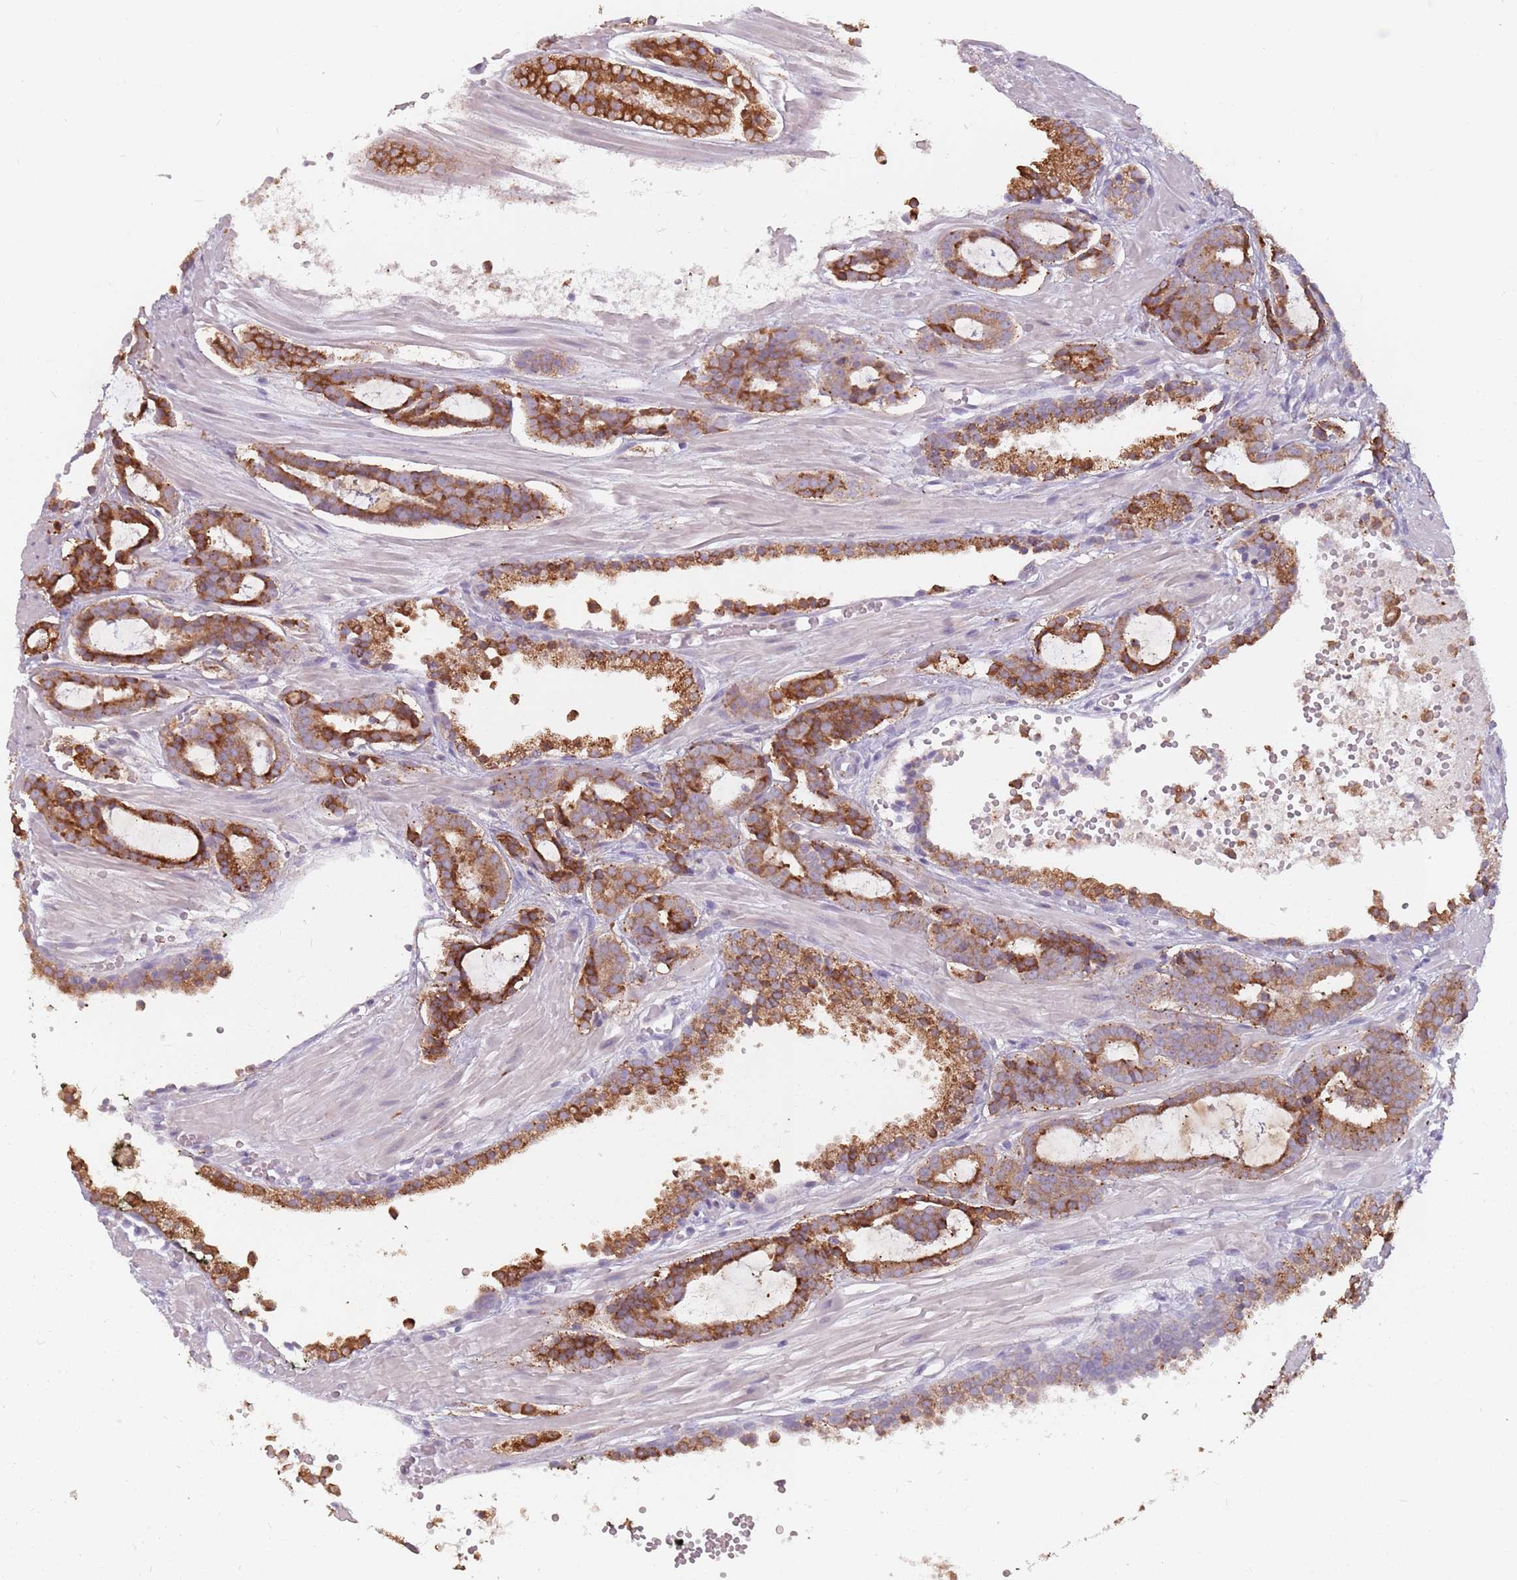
{"staining": {"intensity": "moderate", "quantity": ">75%", "location": "cytoplasmic/membranous"}, "tissue": "prostate cancer", "cell_type": "Tumor cells", "image_type": "cancer", "snomed": [{"axis": "morphology", "description": "Adenocarcinoma, High grade"}, {"axis": "topography", "description": "Prostate"}], "caption": "Brown immunohistochemical staining in human prostate adenocarcinoma (high-grade) displays moderate cytoplasmic/membranous expression in about >75% of tumor cells.", "gene": "RPS9", "patient": {"sex": "male", "age": 71}}